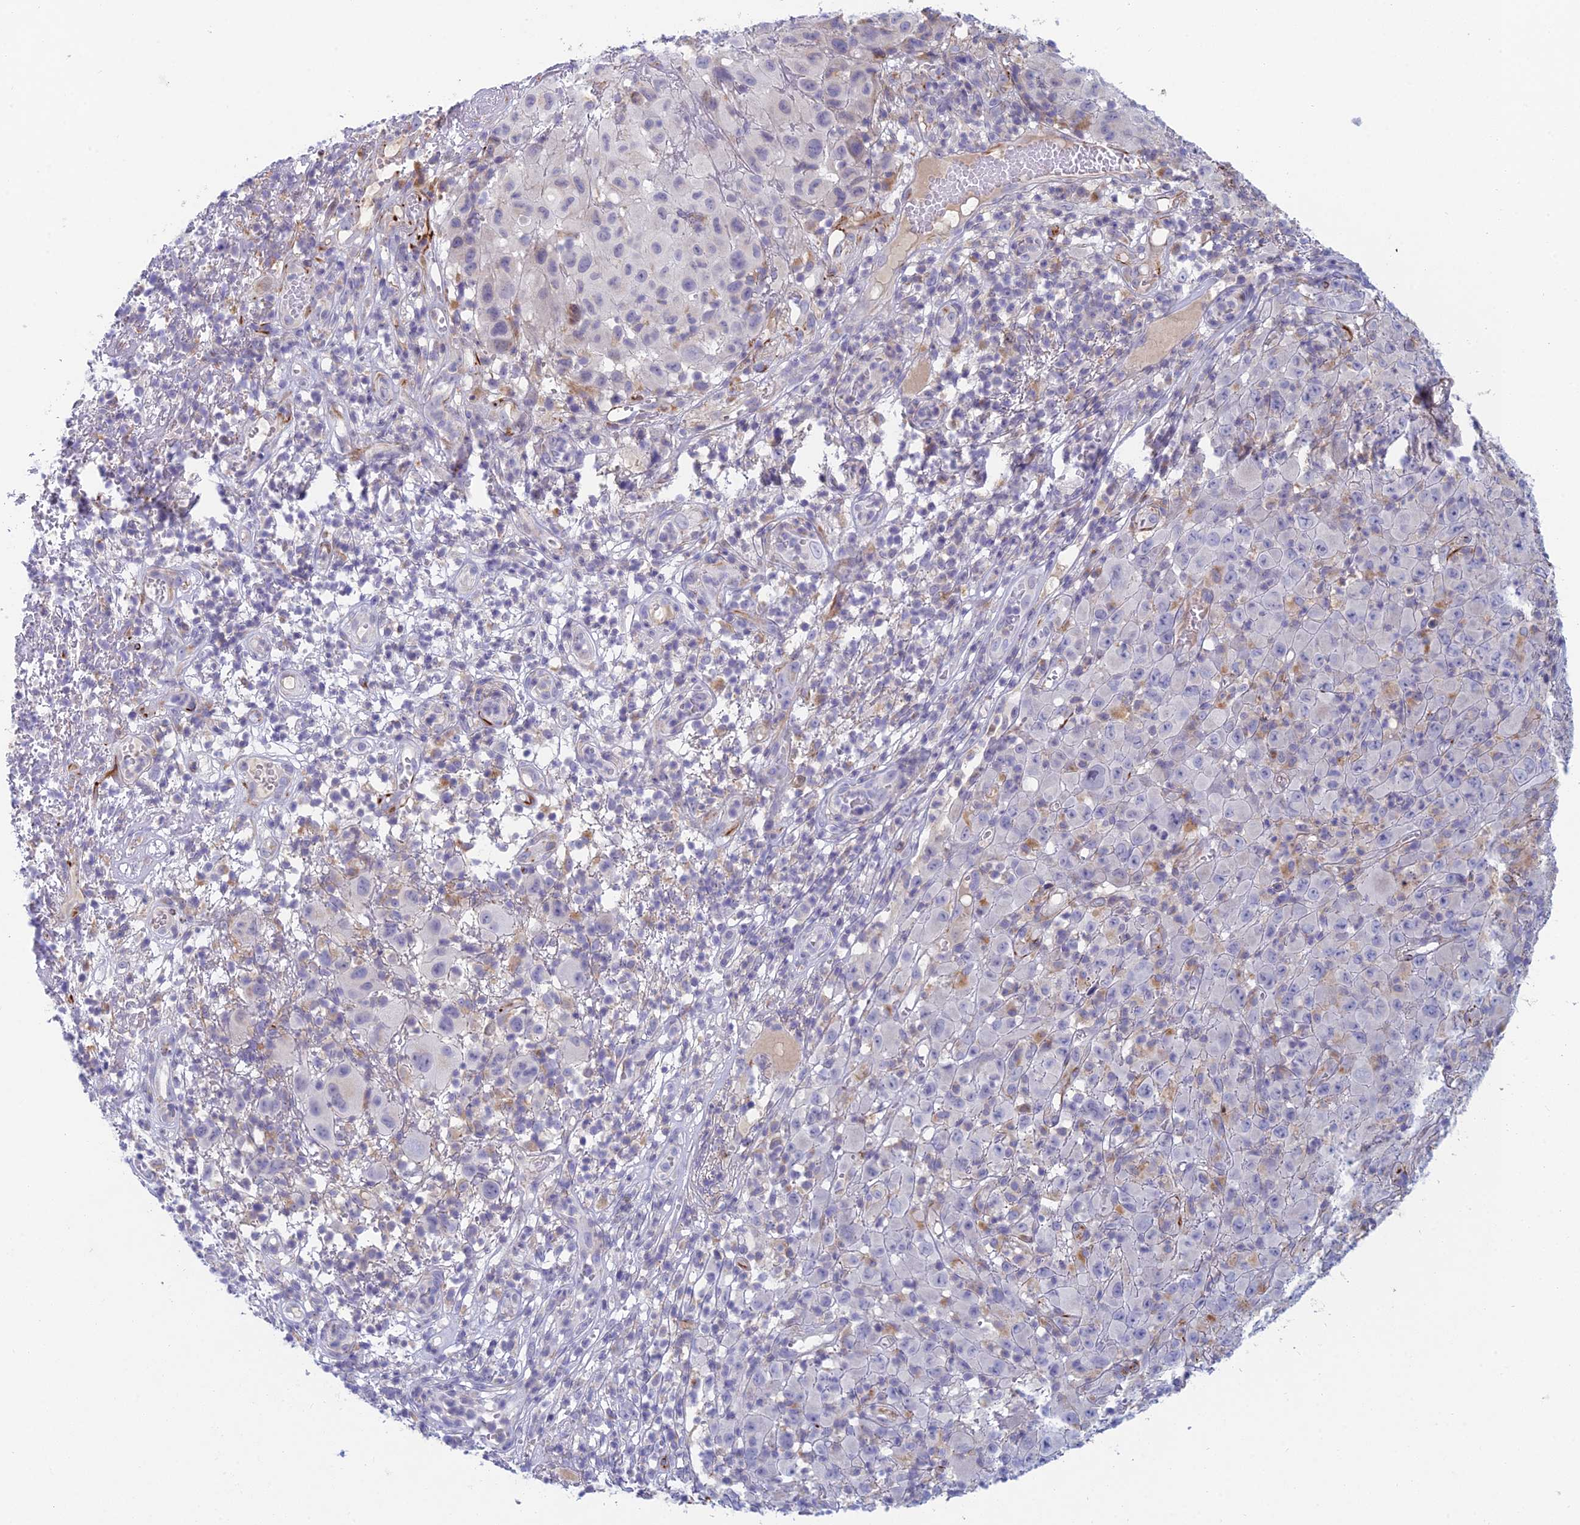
{"staining": {"intensity": "negative", "quantity": "none", "location": "none"}, "tissue": "melanoma", "cell_type": "Tumor cells", "image_type": "cancer", "snomed": [{"axis": "morphology", "description": "Malignant melanoma, NOS"}, {"axis": "topography", "description": "Skin"}], "caption": "This is an immunohistochemistry (IHC) micrograph of malignant melanoma. There is no expression in tumor cells.", "gene": "FERD3L", "patient": {"sex": "male", "age": 73}}